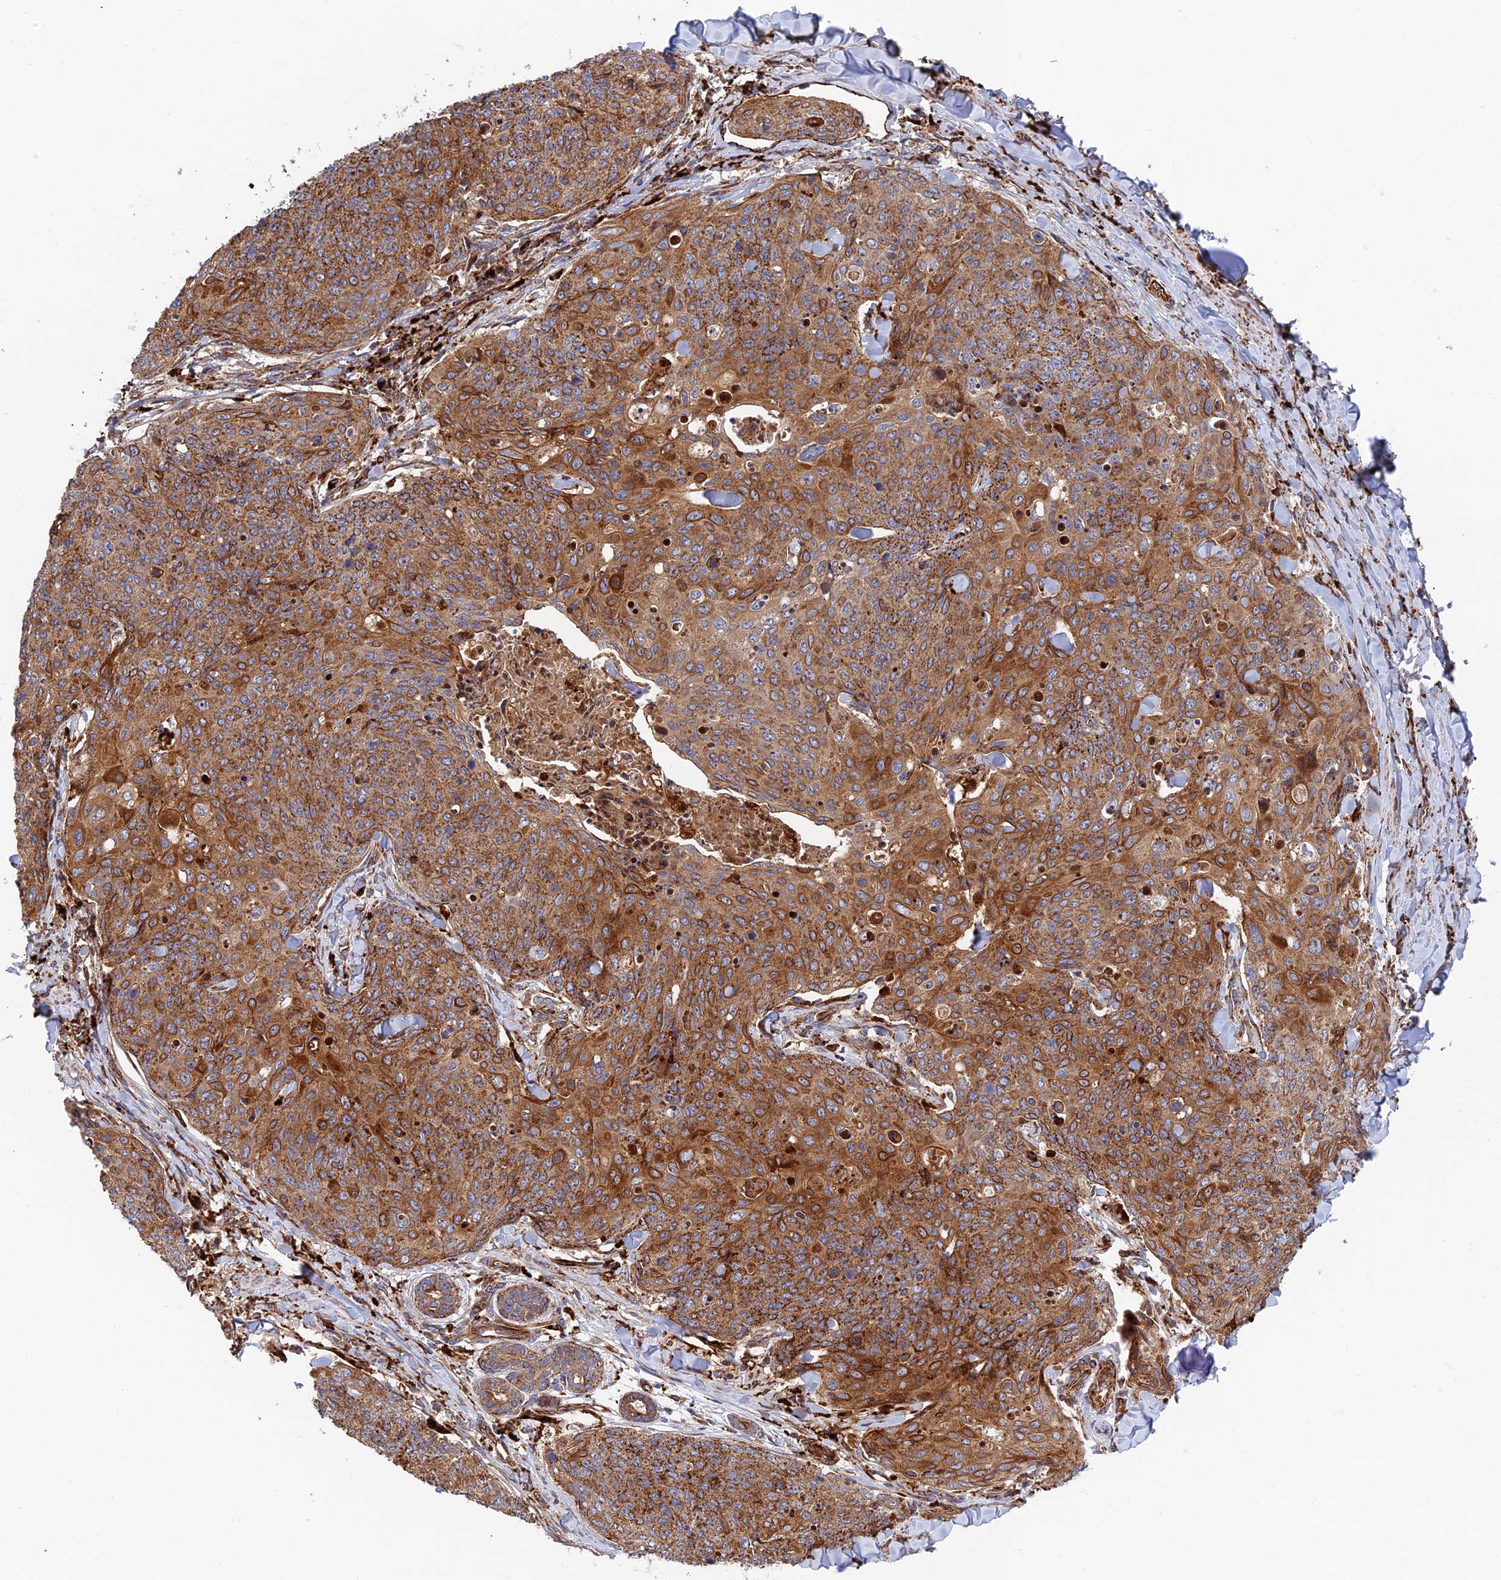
{"staining": {"intensity": "strong", "quantity": ">75%", "location": "cytoplasmic/membranous"}, "tissue": "skin cancer", "cell_type": "Tumor cells", "image_type": "cancer", "snomed": [{"axis": "morphology", "description": "Squamous cell carcinoma, NOS"}, {"axis": "topography", "description": "Skin"}, {"axis": "topography", "description": "Vulva"}], "caption": "Immunohistochemistry (IHC) of human skin squamous cell carcinoma displays high levels of strong cytoplasmic/membranous expression in about >75% of tumor cells.", "gene": "PPP2R3C", "patient": {"sex": "female", "age": 85}}